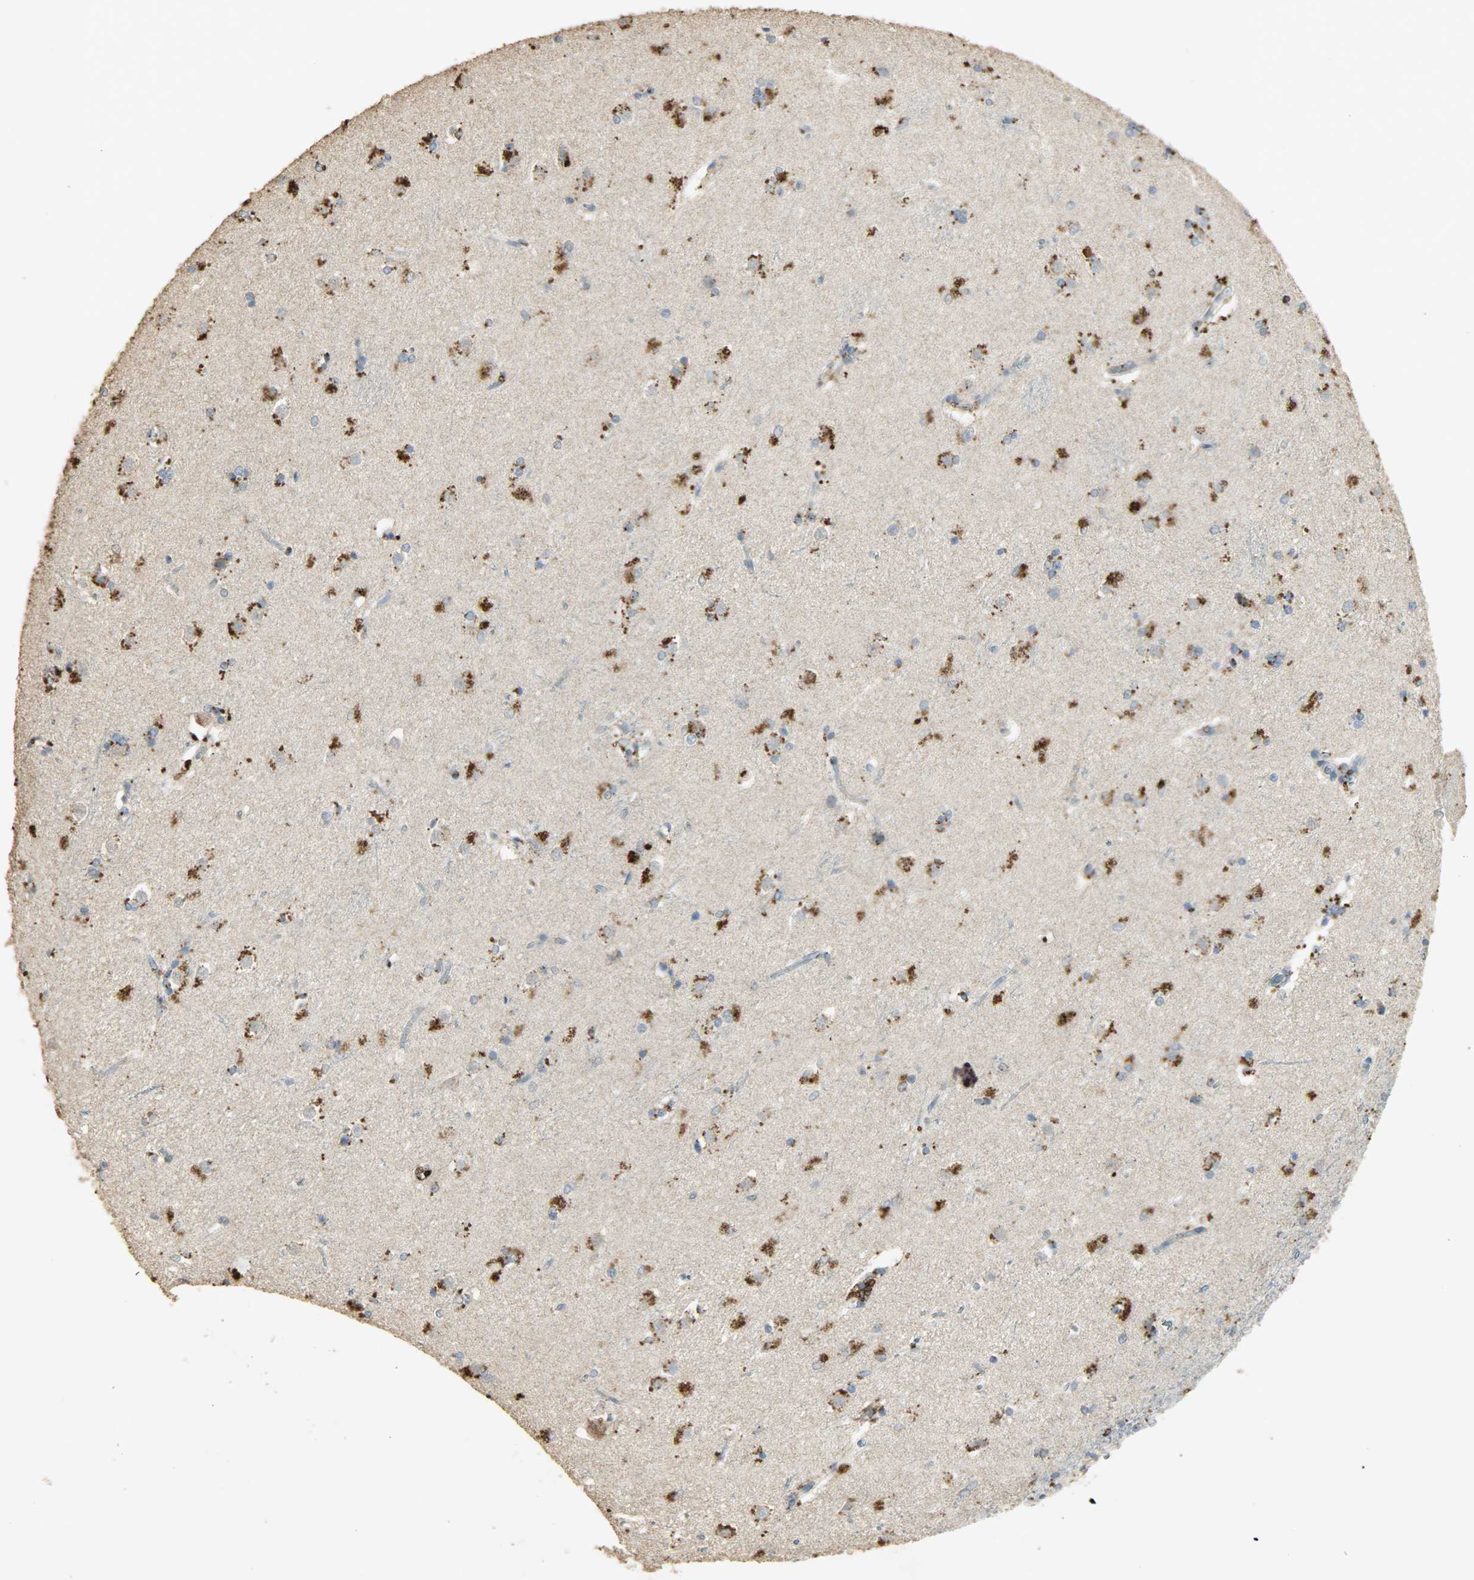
{"staining": {"intensity": "moderate", "quantity": "<25%", "location": "cytoplasmic/membranous"}, "tissue": "caudate", "cell_type": "Glial cells", "image_type": "normal", "snomed": [{"axis": "morphology", "description": "Normal tissue, NOS"}, {"axis": "topography", "description": "Lateral ventricle wall"}], "caption": "Protein staining of normal caudate exhibits moderate cytoplasmic/membranous expression in approximately <25% of glial cells. (IHC, brightfield microscopy, high magnification).", "gene": "ASB9", "patient": {"sex": "female", "age": 19}}